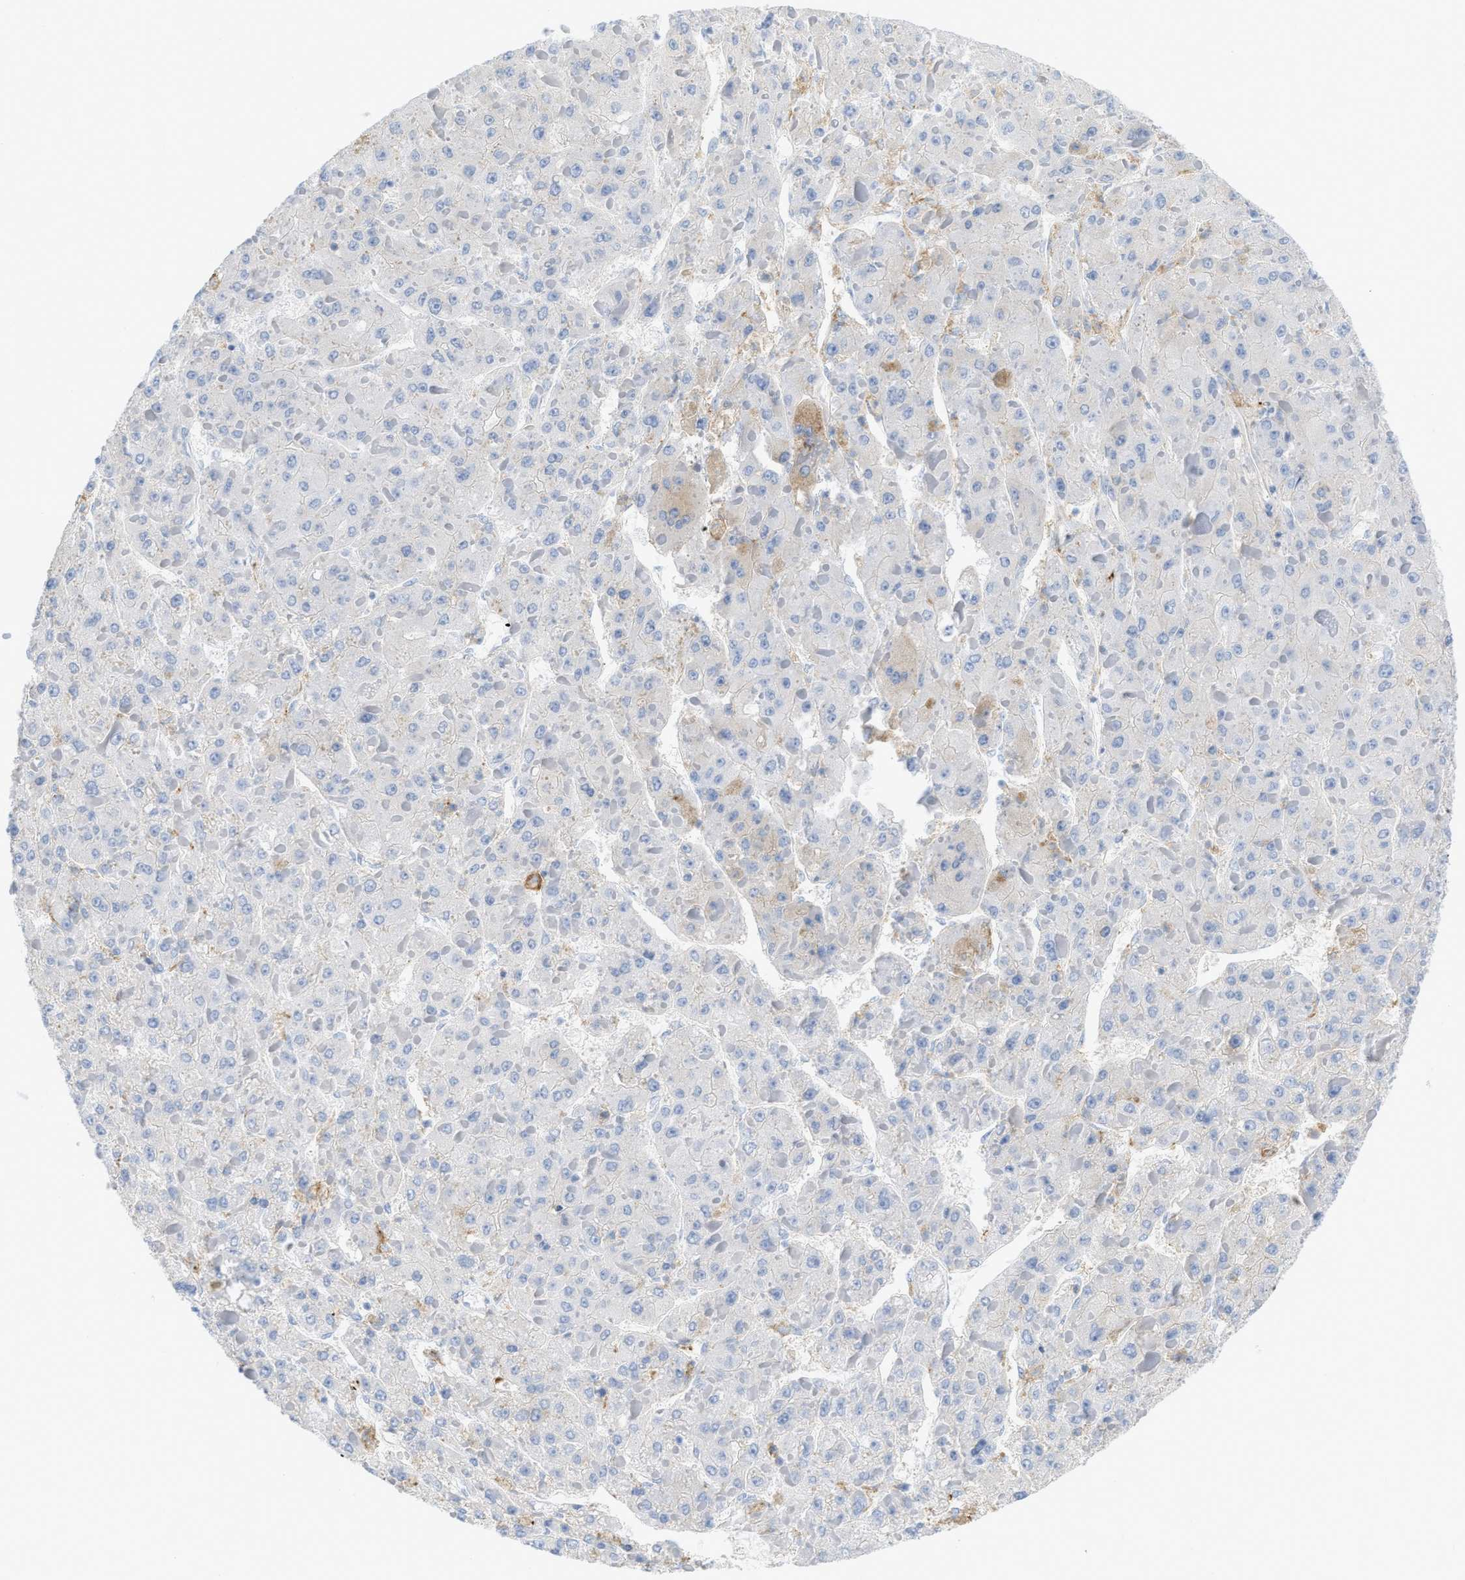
{"staining": {"intensity": "negative", "quantity": "none", "location": "none"}, "tissue": "liver cancer", "cell_type": "Tumor cells", "image_type": "cancer", "snomed": [{"axis": "morphology", "description": "Carcinoma, Hepatocellular, NOS"}, {"axis": "topography", "description": "Liver"}], "caption": "Tumor cells show no significant staining in liver hepatocellular carcinoma. (Immunohistochemistry (ihc), brightfield microscopy, high magnification).", "gene": "SLC3A2", "patient": {"sex": "female", "age": 73}}